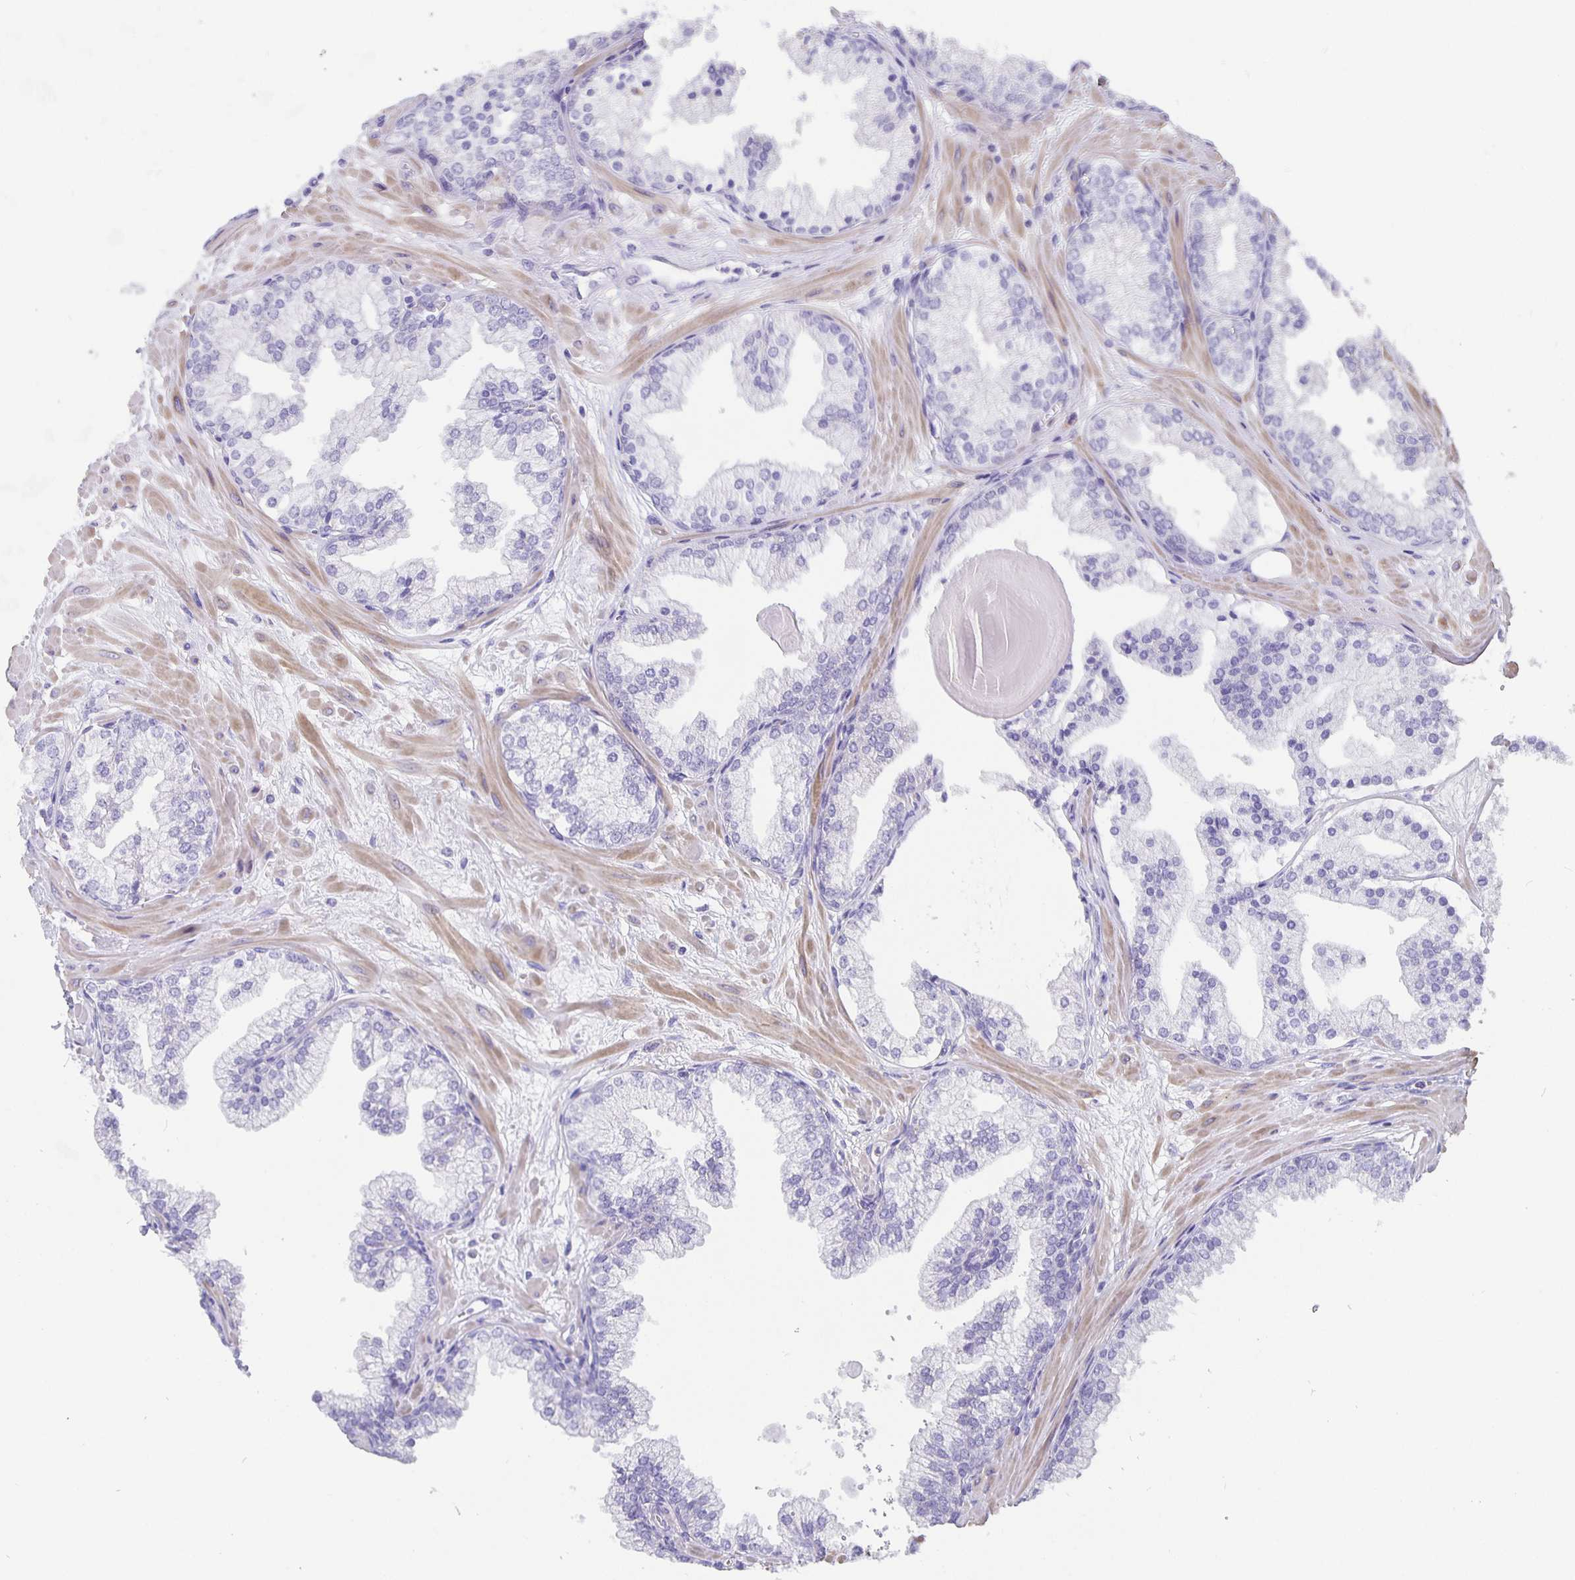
{"staining": {"intensity": "negative", "quantity": "none", "location": "none"}, "tissue": "prostate", "cell_type": "Glandular cells", "image_type": "normal", "snomed": [{"axis": "morphology", "description": "Normal tissue, NOS"}, {"axis": "topography", "description": "Prostate"}, {"axis": "topography", "description": "Peripheral nerve tissue"}], "caption": "DAB immunohistochemical staining of unremarkable human prostate reveals no significant expression in glandular cells. (DAB IHC visualized using brightfield microscopy, high magnification).", "gene": "CFAP74", "patient": {"sex": "male", "age": 61}}